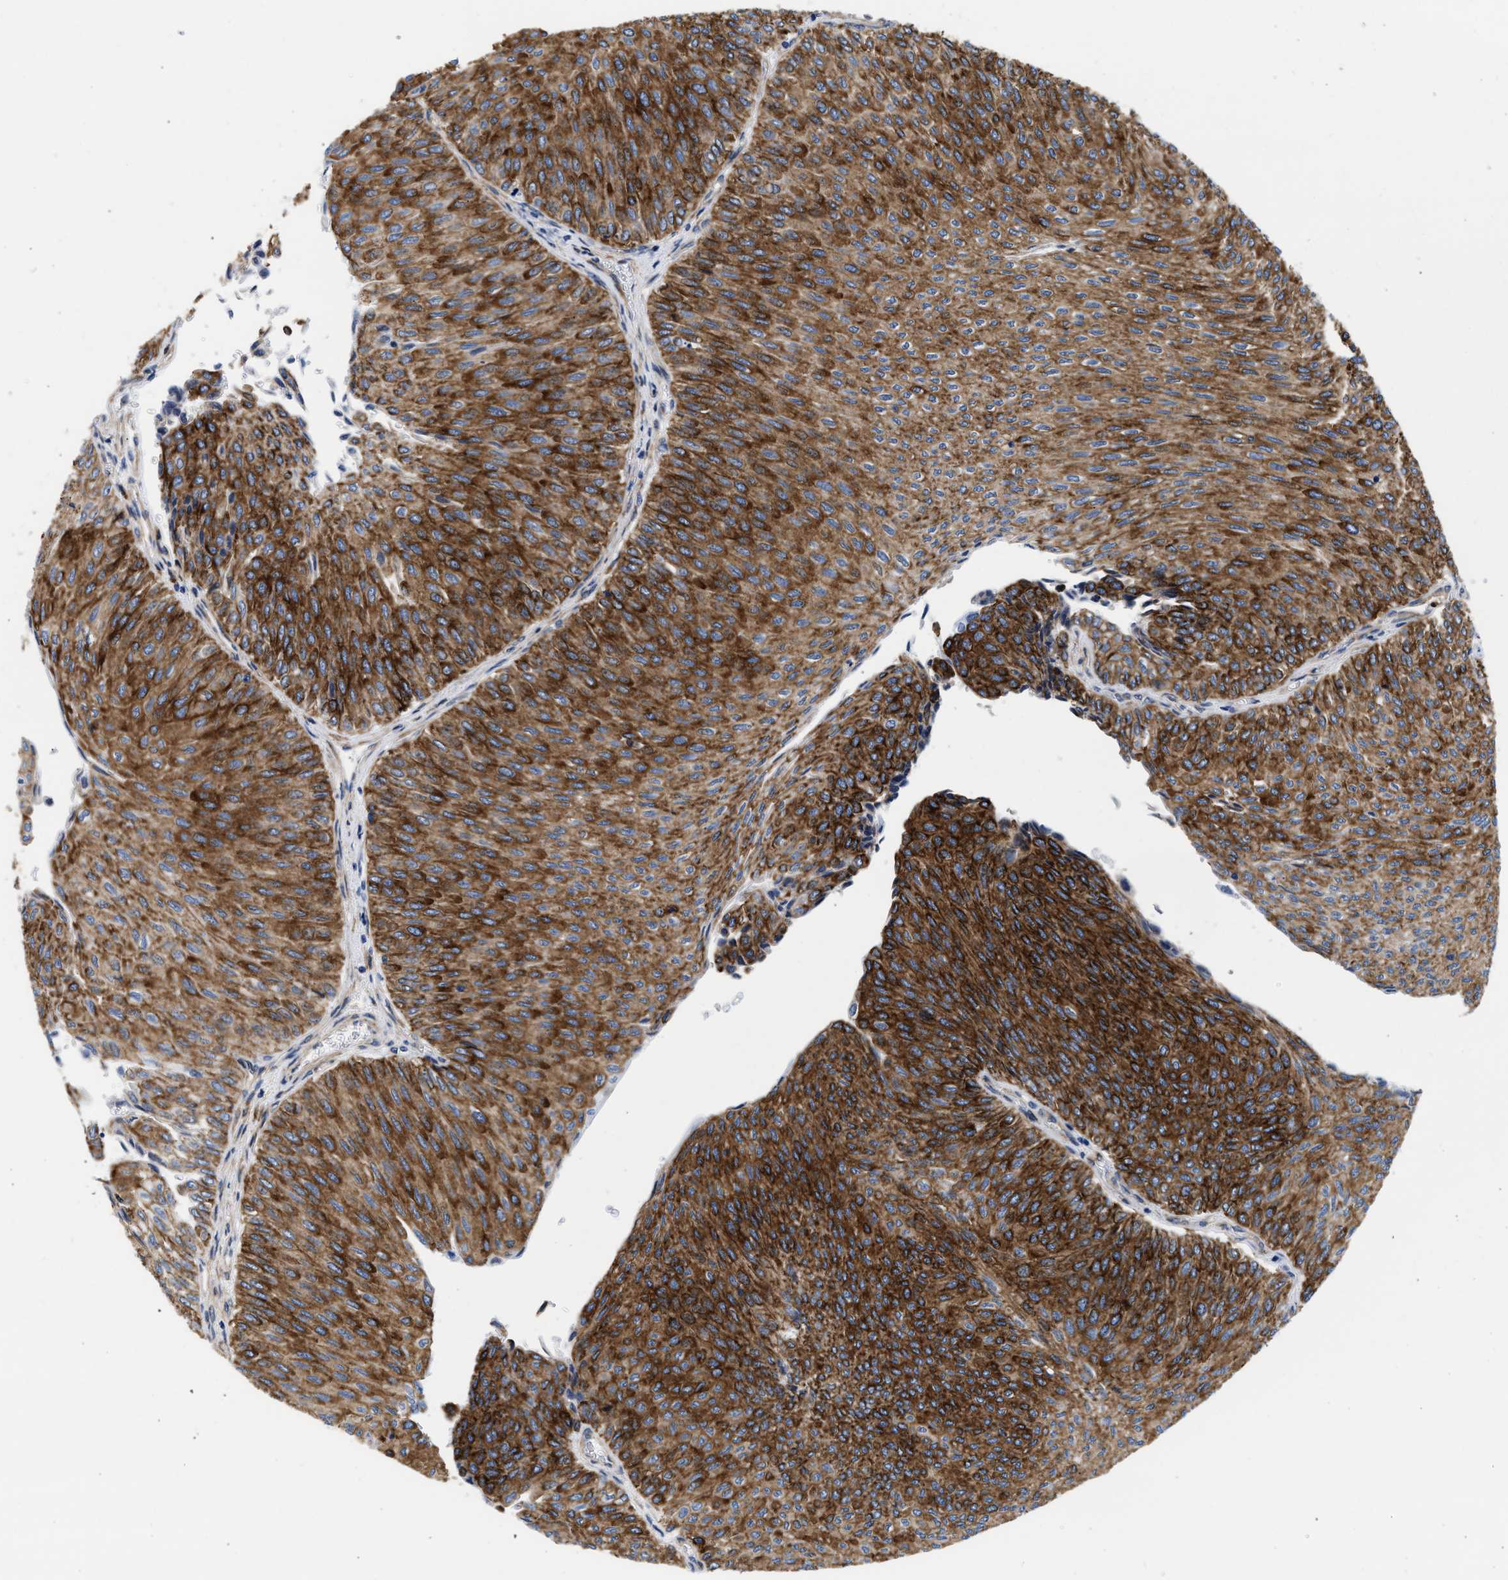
{"staining": {"intensity": "strong", "quantity": ">75%", "location": "cytoplasmic/membranous"}, "tissue": "urothelial cancer", "cell_type": "Tumor cells", "image_type": "cancer", "snomed": [{"axis": "morphology", "description": "Urothelial carcinoma, Low grade"}, {"axis": "topography", "description": "Urinary bladder"}], "caption": "Low-grade urothelial carcinoma stained for a protein displays strong cytoplasmic/membranous positivity in tumor cells.", "gene": "TRIM29", "patient": {"sex": "male", "age": 78}}